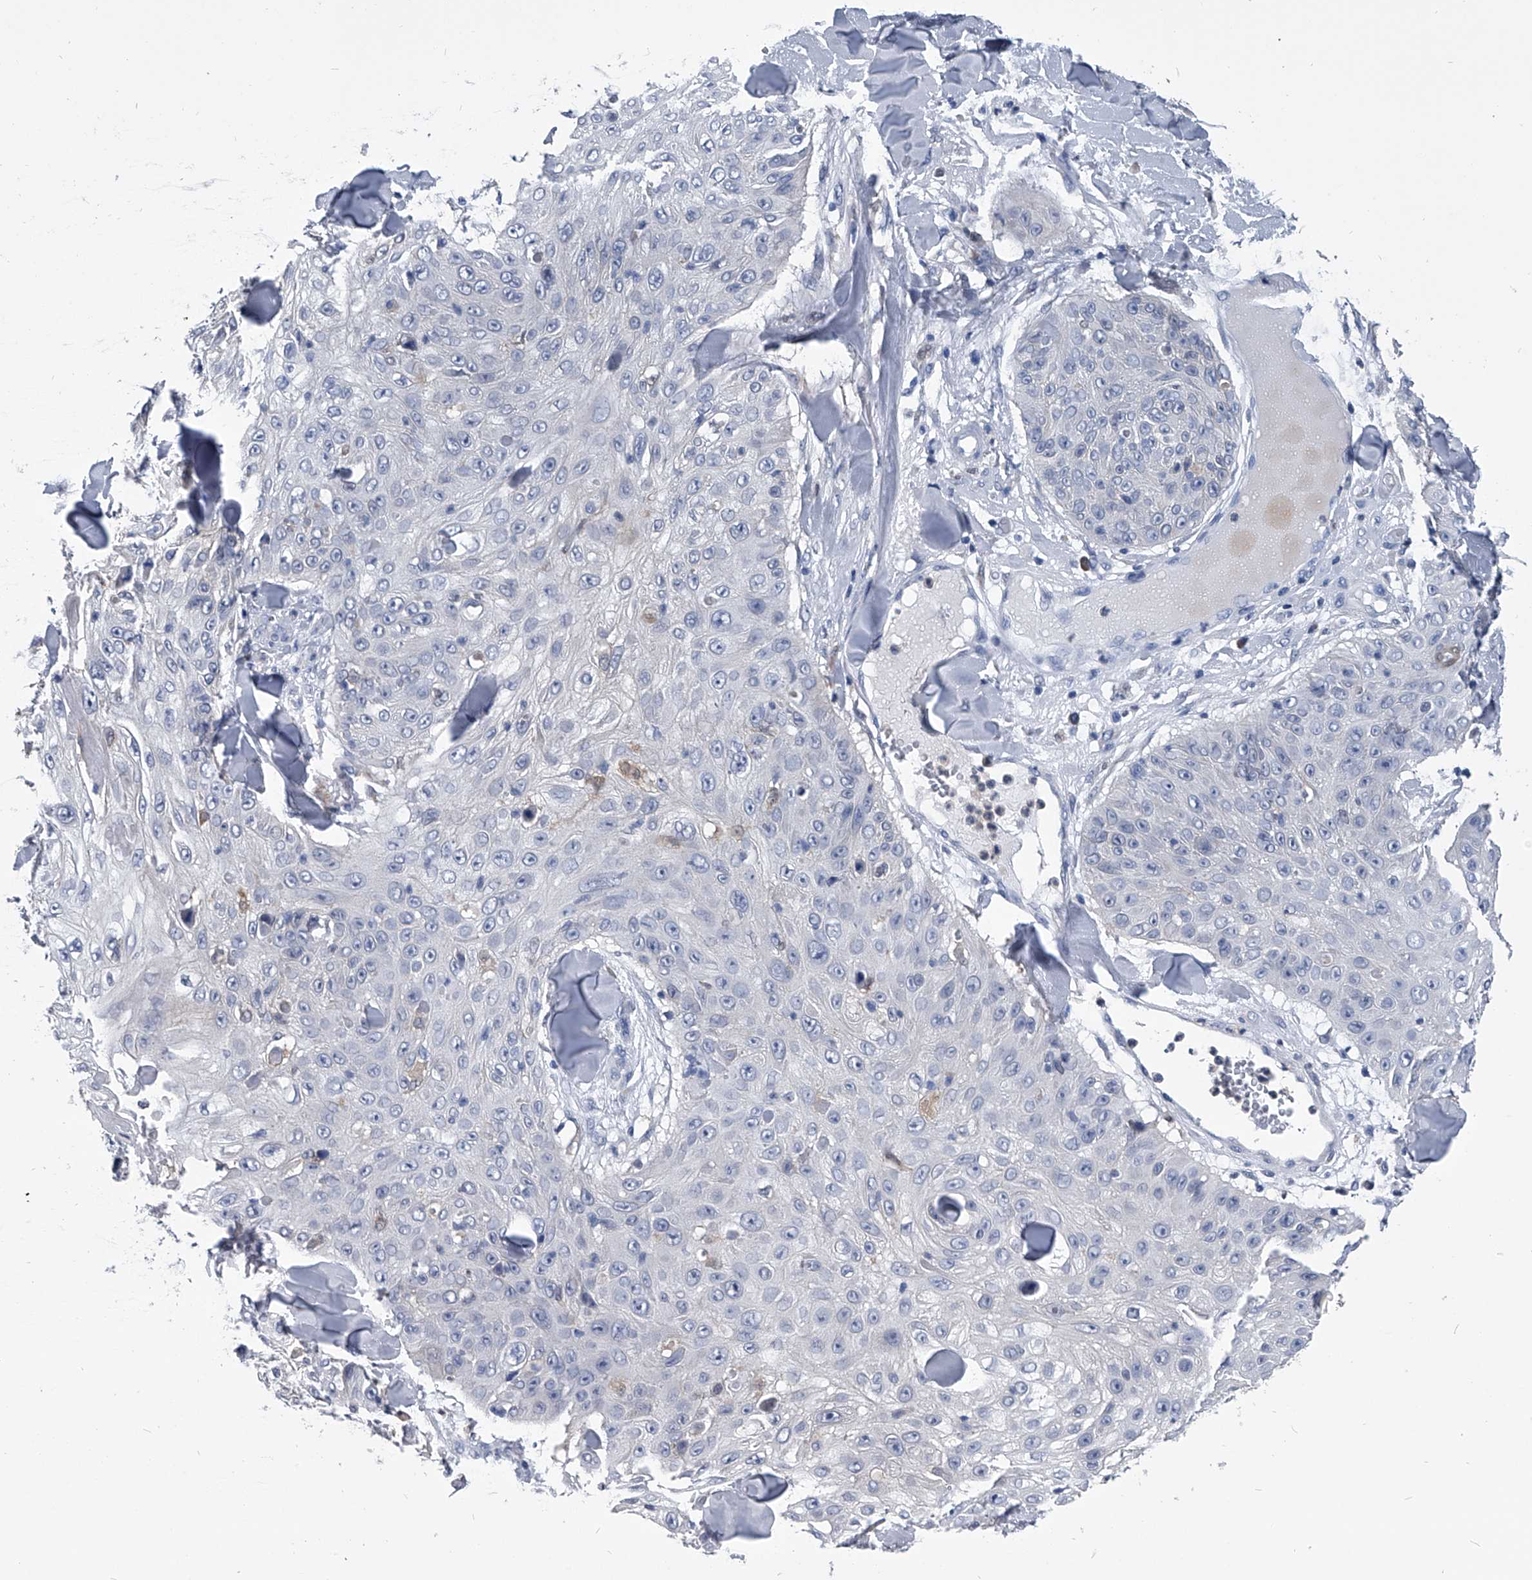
{"staining": {"intensity": "negative", "quantity": "none", "location": "none"}, "tissue": "skin cancer", "cell_type": "Tumor cells", "image_type": "cancer", "snomed": [{"axis": "morphology", "description": "Squamous cell carcinoma, NOS"}, {"axis": "topography", "description": "Skin"}], "caption": "Human squamous cell carcinoma (skin) stained for a protein using immunohistochemistry exhibits no positivity in tumor cells.", "gene": "PDXK", "patient": {"sex": "male", "age": 86}}